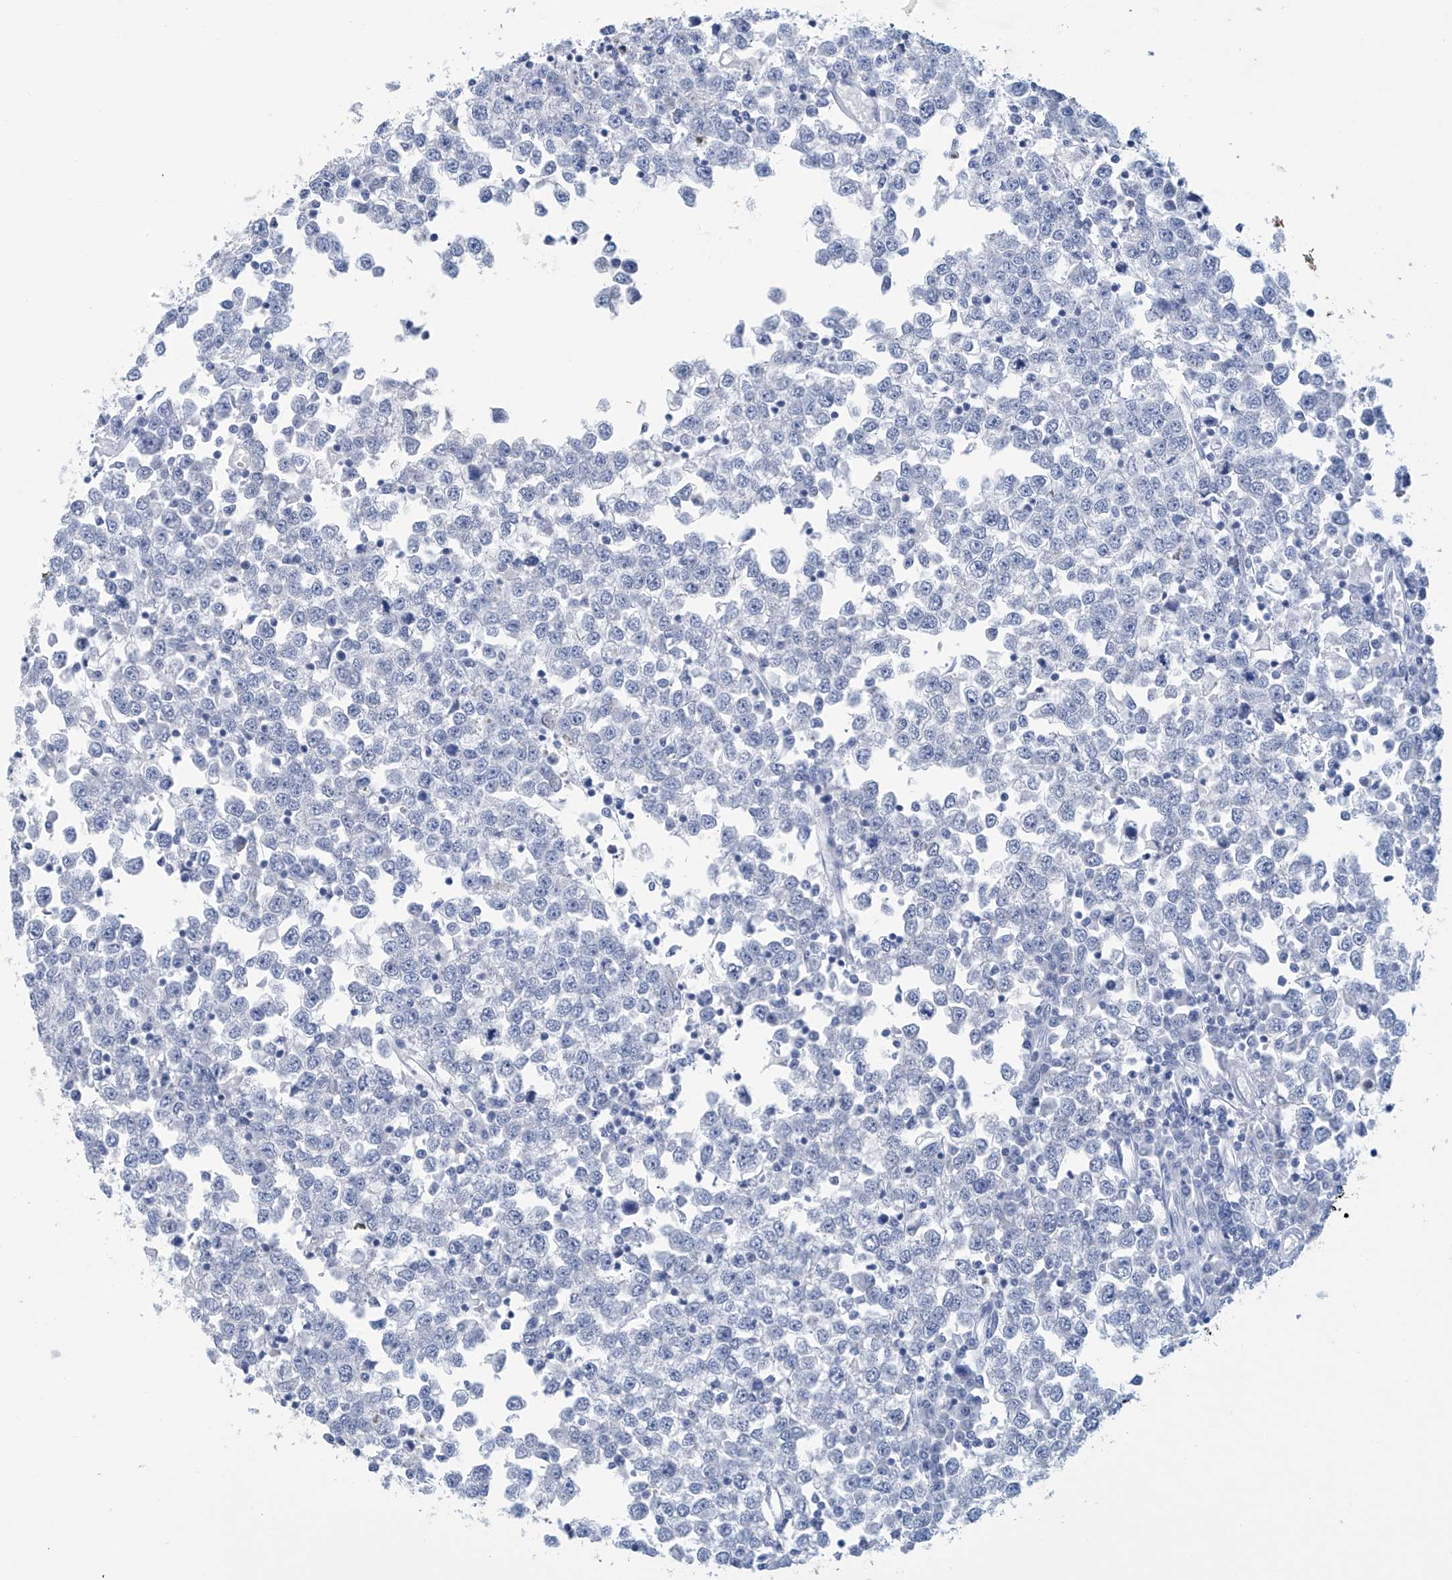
{"staining": {"intensity": "negative", "quantity": "none", "location": "none"}, "tissue": "testis cancer", "cell_type": "Tumor cells", "image_type": "cancer", "snomed": [{"axis": "morphology", "description": "Seminoma, NOS"}, {"axis": "topography", "description": "Testis"}], "caption": "Testis cancer (seminoma) stained for a protein using immunohistochemistry shows no staining tumor cells.", "gene": "DSP", "patient": {"sex": "male", "age": 65}}